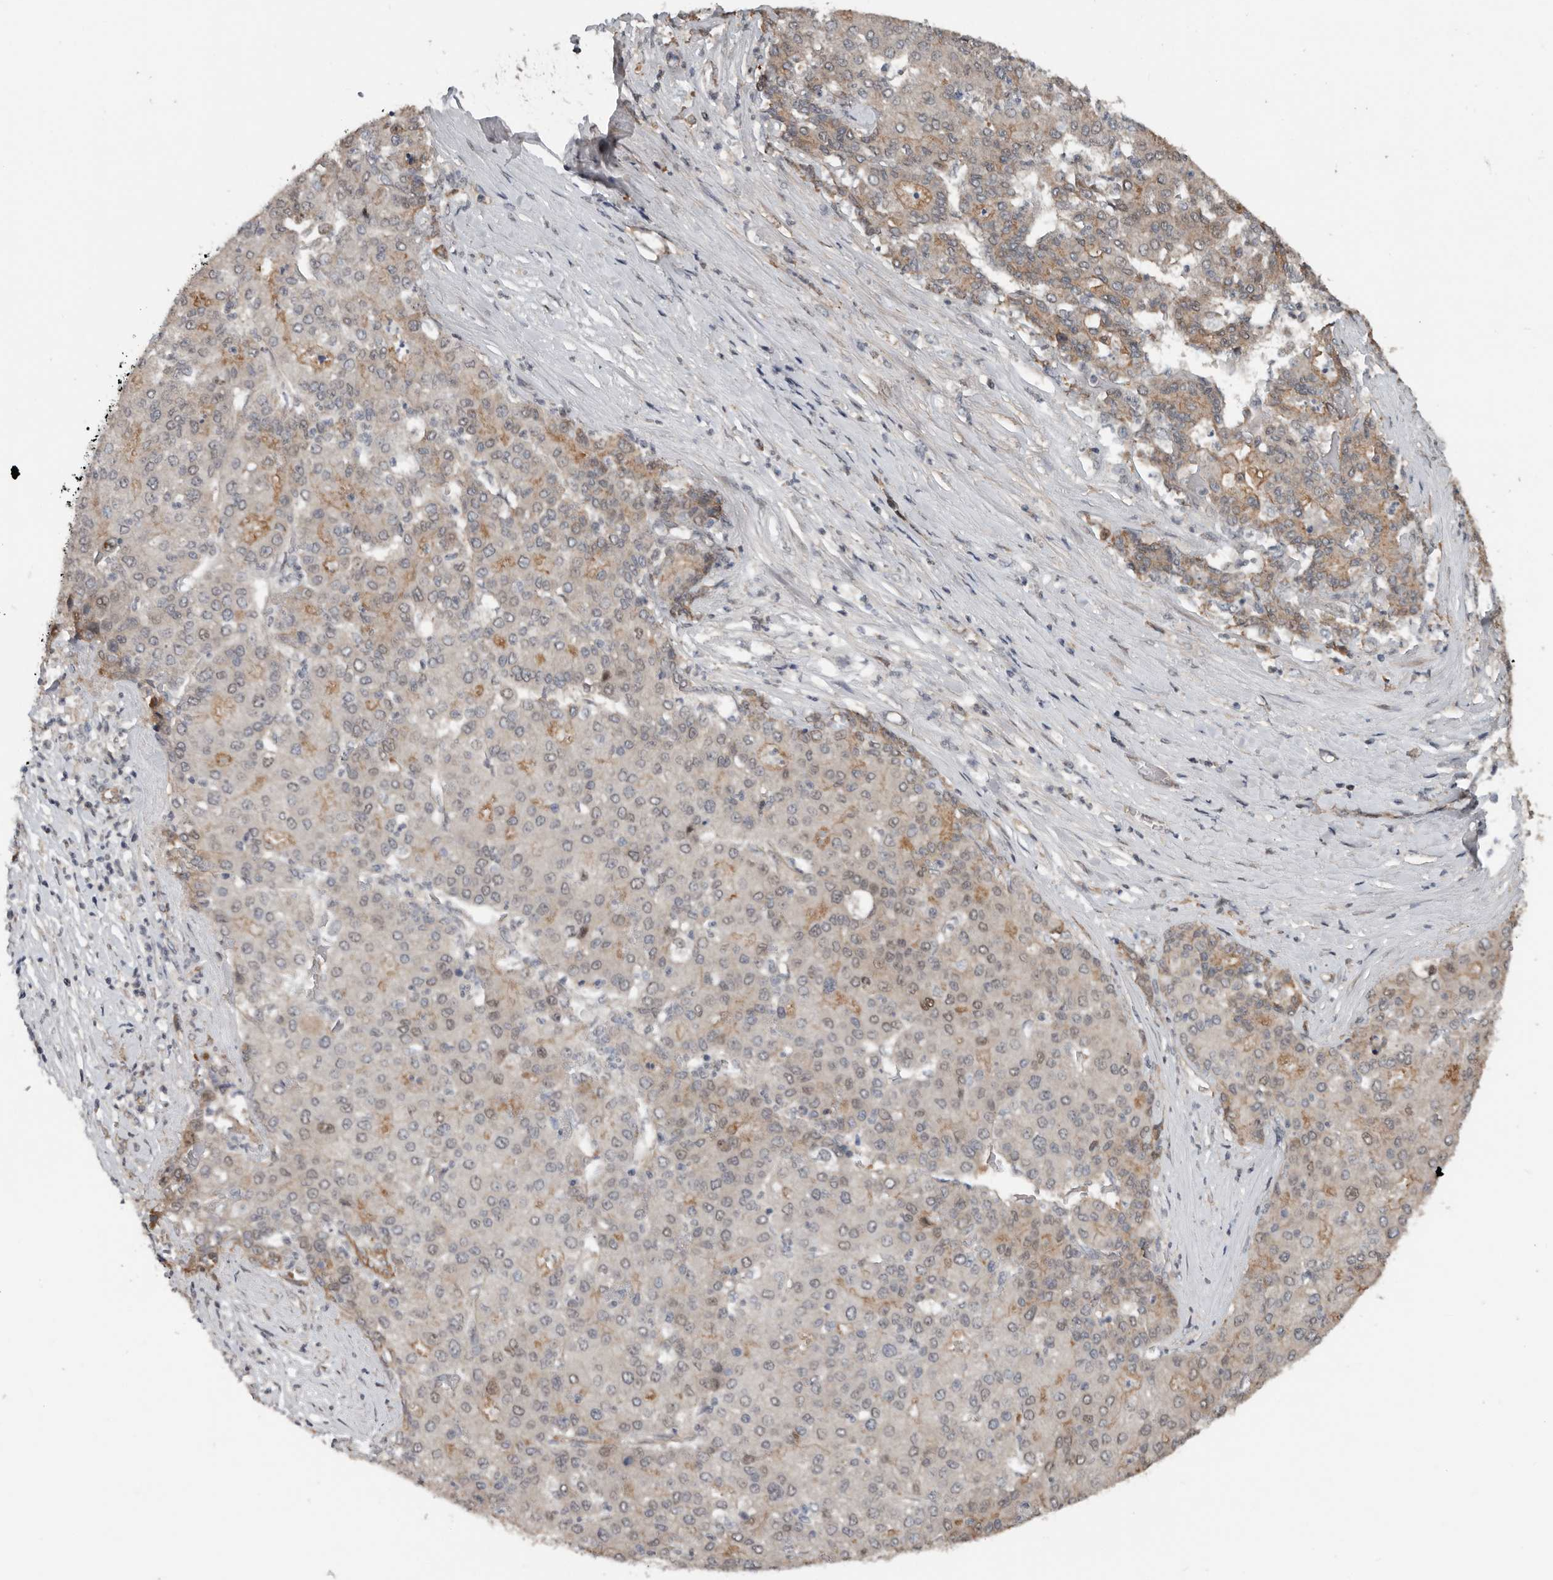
{"staining": {"intensity": "moderate", "quantity": "<25%", "location": "cytoplasmic/membranous,nuclear"}, "tissue": "liver cancer", "cell_type": "Tumor cells", "image_type": "cancer", "snomed": [{"axis": "morphology", "description": "Carcinoma, Hepatocellular, NOS"}, {"axis": "topography", "description": "Liver"}], "caption": "The micrograph exhibits staining of liver cancer, revealing moderate cytoplasmic/membranous and nuclear protein staining (brown color) within tumor cells. The protein is stained brown, and the nuclei are stained in blue (DAB IHC with brightfield microscopy, high magnification).", "gene": "YOD1", "patient": {"sex": "male", "age": 65}}